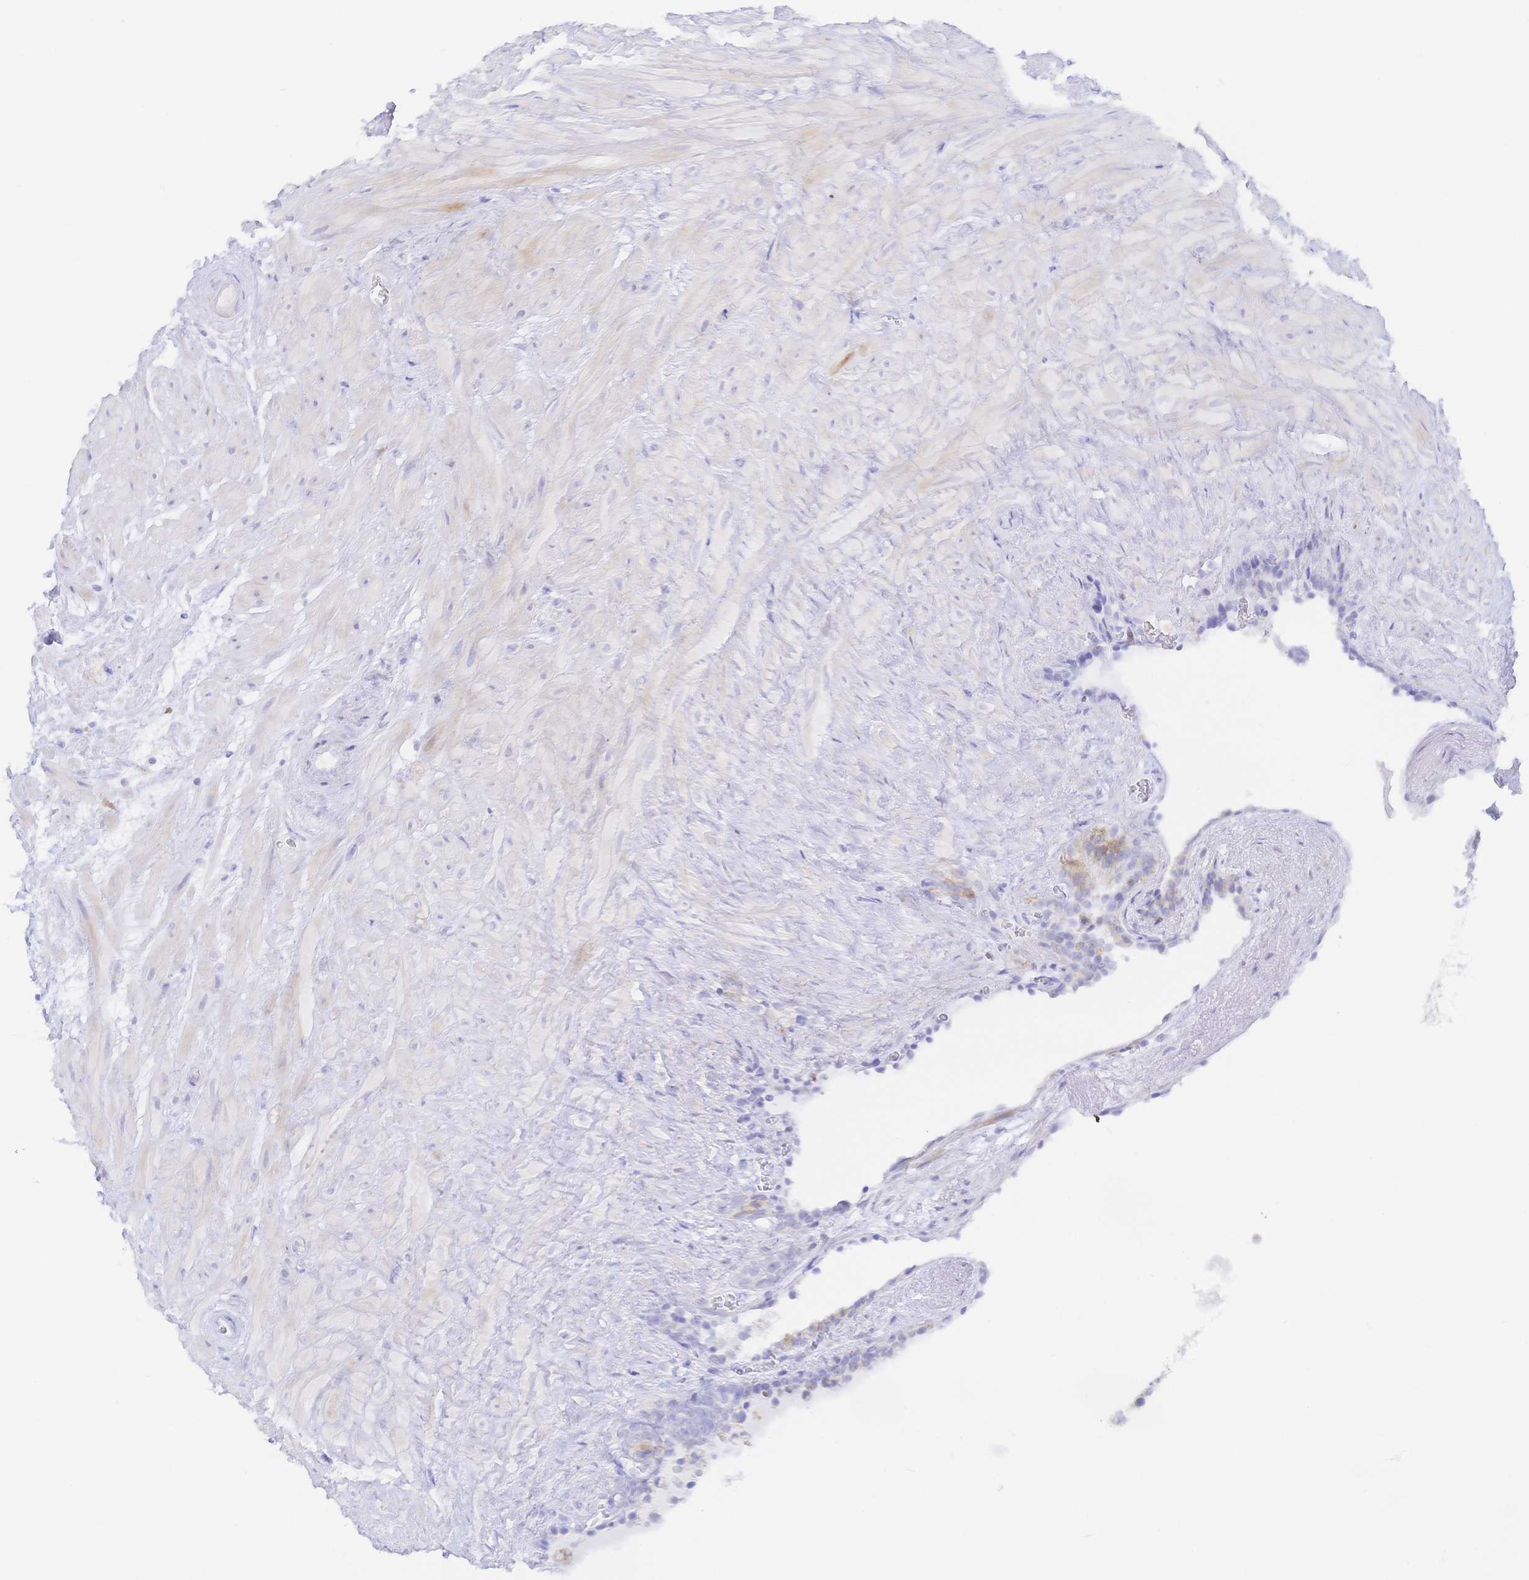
{"staining": {"intensity": "negative", "quantity": "none", "location": "none"}, "tissue": "seminal vesicle", "cell_type": "Glandular cells", "image_type": "normal", "snomed": [{"axis": "morphology", "description": "Normal tissue, NOS"}, {"axis": "topography", "description": "Seminal veicle"}], "caption": "IHC of benign human seminal vesicle exhibits no expression in glandular cells. (Brightfield microscopy of DAB IHC at high magnification).", "gene": "KCNH6", "patient": {"sex": "male", "age": 76}}